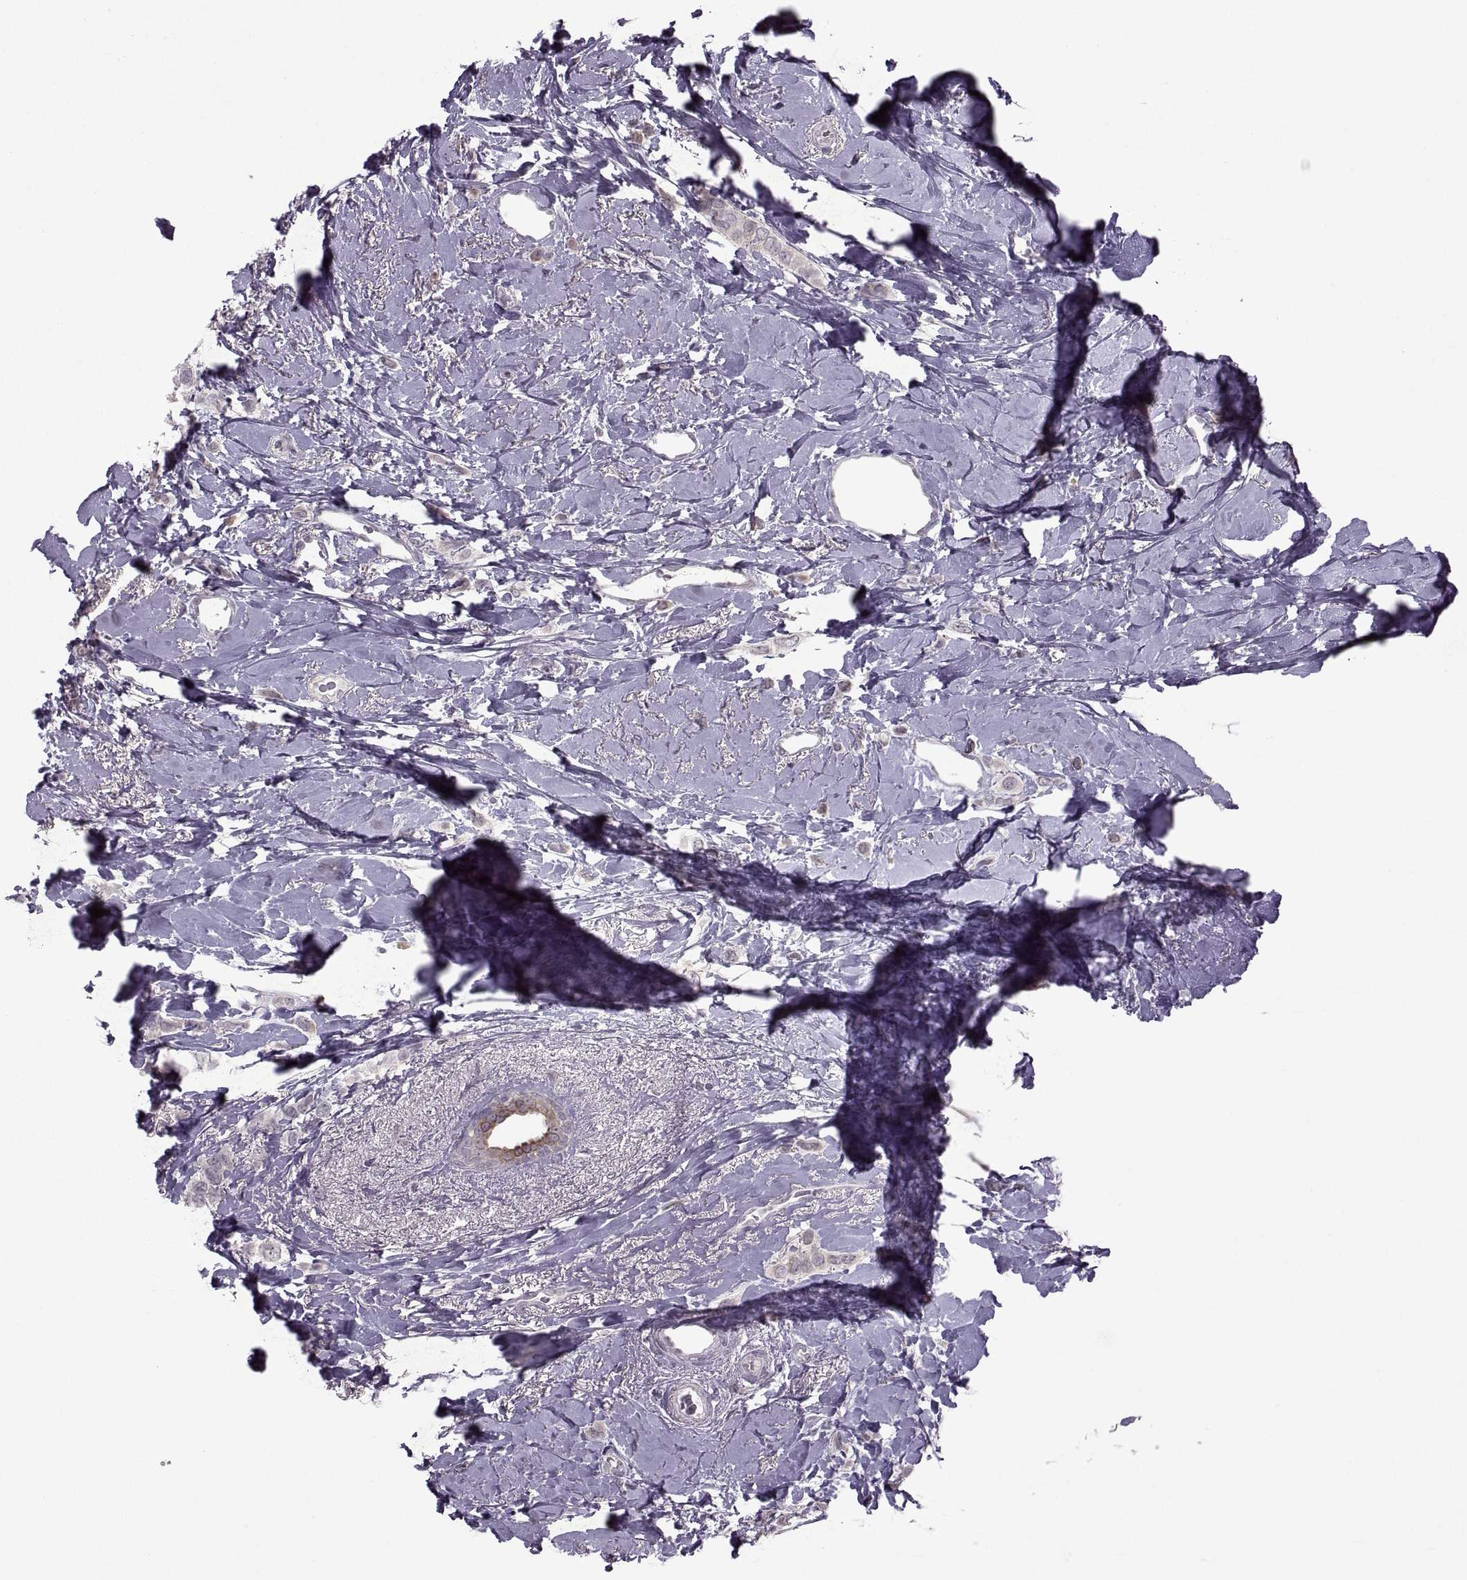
{"staining": {"intensity": "moderate", "quantity": "<25%", "location": "cytoplasmic/membranous"}, "tissue": "breast cancer", "cell_type": "Tumor cells", "image_type": "cancer", "snomed": [{"axis": "morphology", "description": "Lobular carcinoma"}, {"axis": "topography", "description": "Breast"}], "caption": "Breast lobular carcinoma stained for a protein (brown) exhibits moderate cytoplasmic/membranous positive expression in approximately <25% of tumor cells.", "gene": "MGAT4D", "patient": {"sex": "female", "age": 66}}